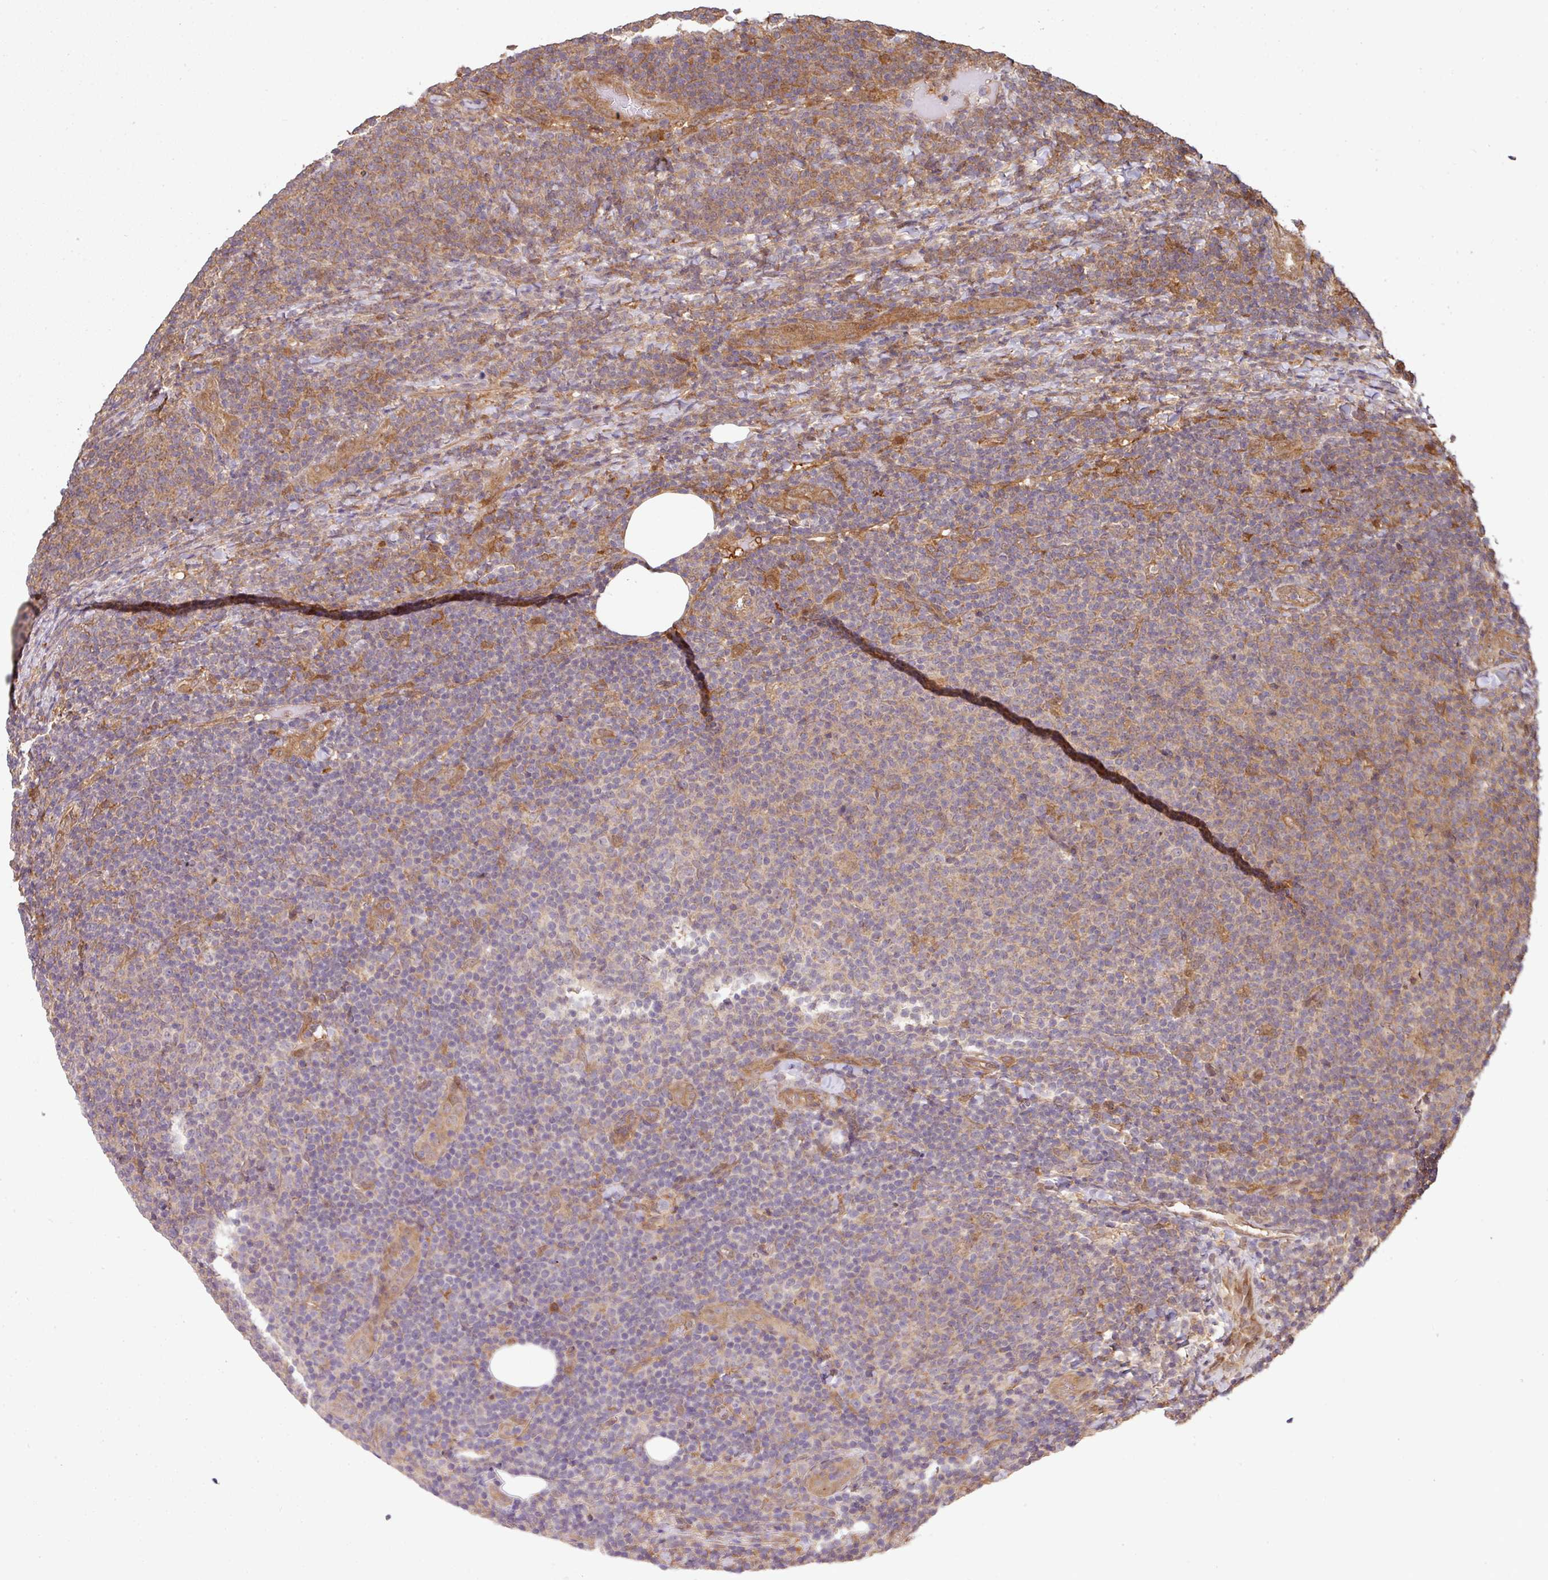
{"staining": {"intensity": "weak", "quantity": "<25%", "location": "cytoplasmic/membranous"}, "tissue": "lymphoma", "cell_type": "Tumor cells", "image_type": "cancer", "snomed": [{"axis": "morphology", "description": "Malignant lymphoma, non-Hodgkin's type, Low grade"}, {"axis": "topography", "description": "Lymph node"}], "caption": "Immunohistochemistry histopathology image of lymphoma stained for a protein (brown), which shows no expression in tumor cells.", "gene": "ARPIN", "patient": {"sex": "male", "age": 66}}